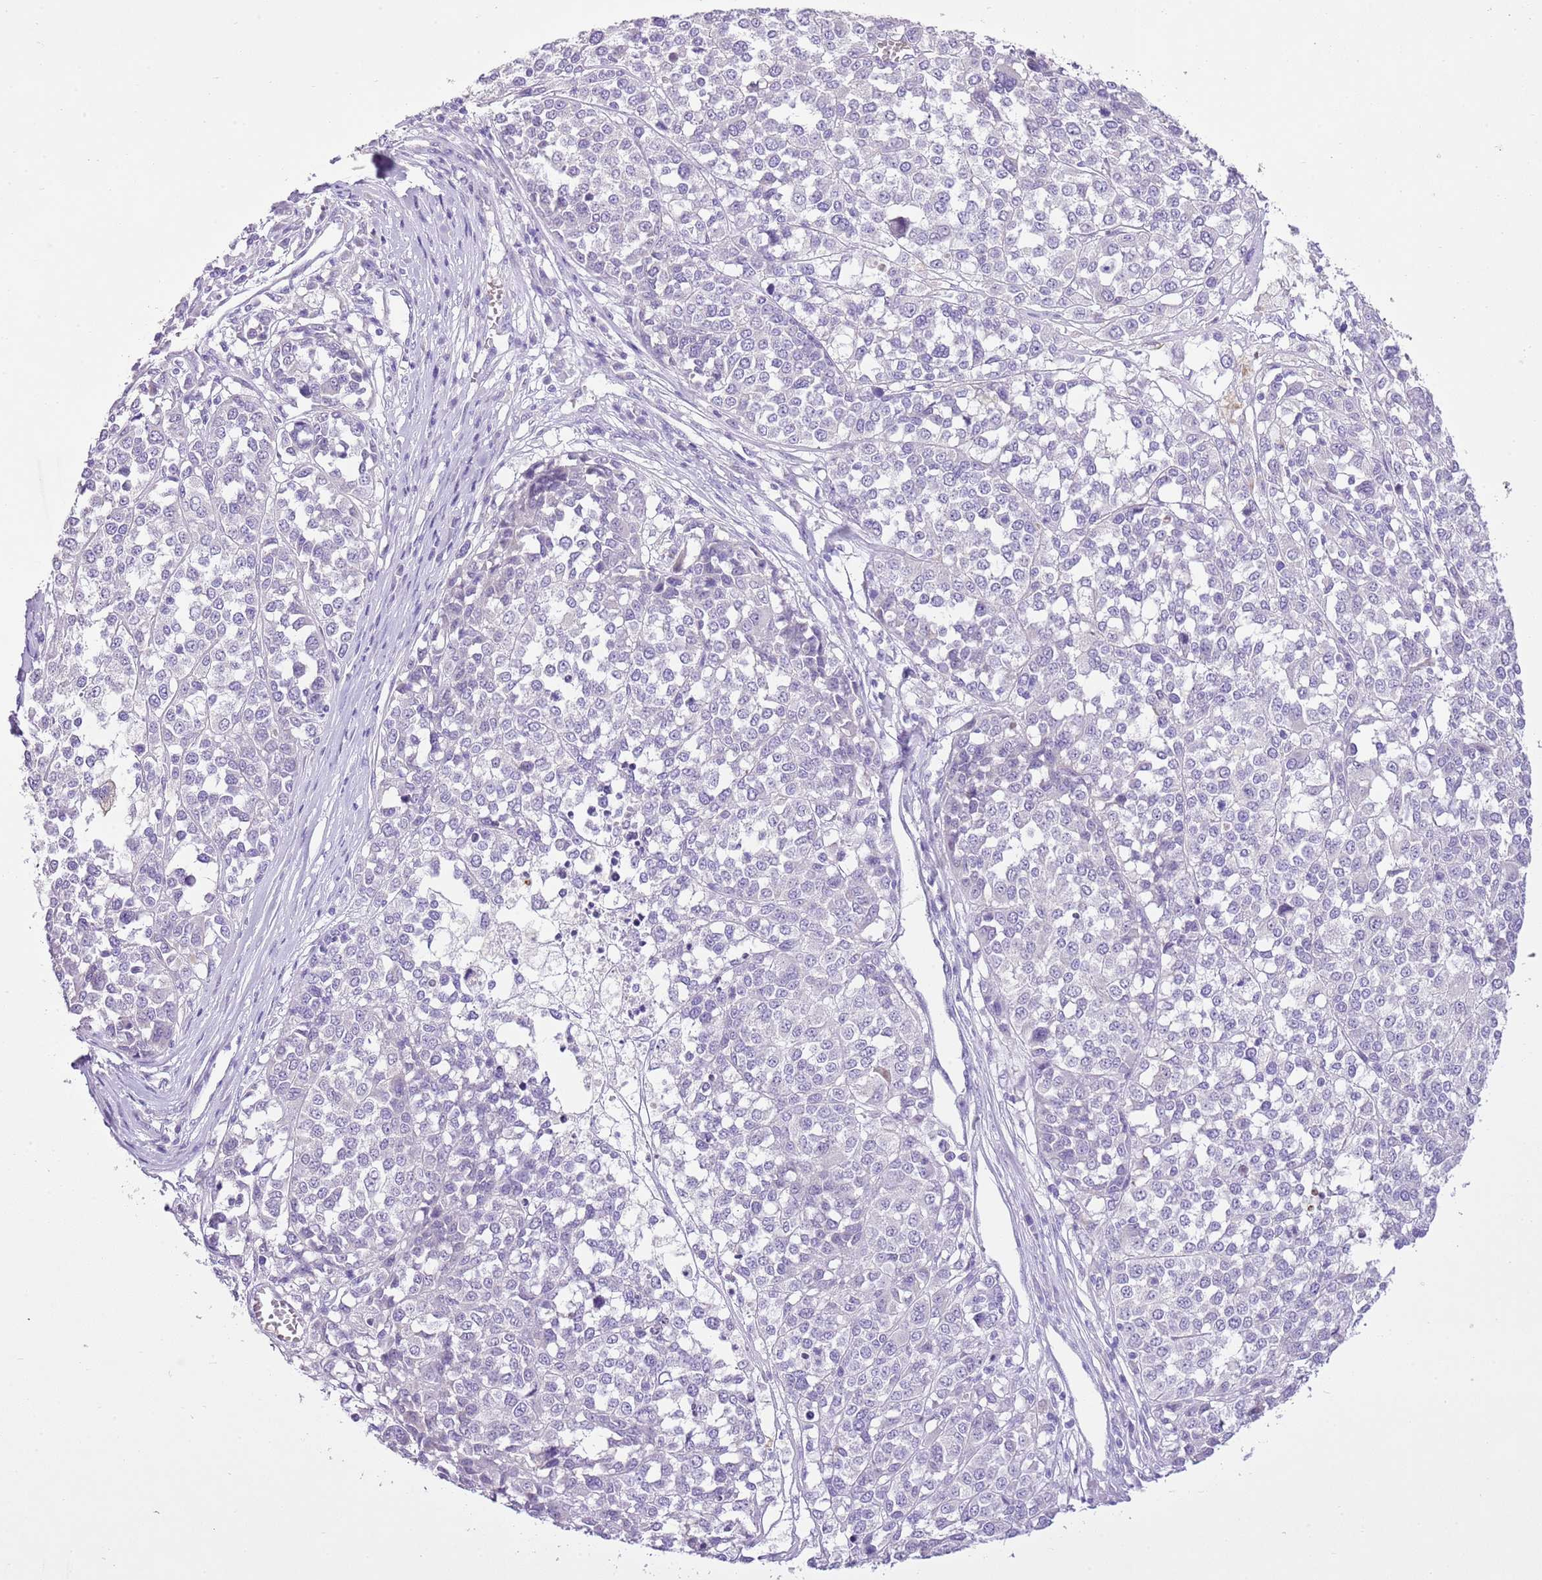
{"staining": {"intensity": "negative", "quantity": "none", "location": "none"}, "tissue": "melanoma", "cell_type": "Tumor cells", "image_type": "cancer", "snomed": [{"axis": "morphology", "description": "Malignant melanoma, Metastatic site"}, {"axis": "topography", "description": "Lymph node"}], "caption": "Image shows no significant protein positivity in tumor cells of melanoma.", "gene": "XPO7", "patient": {"sex": "male", "age": 44}}